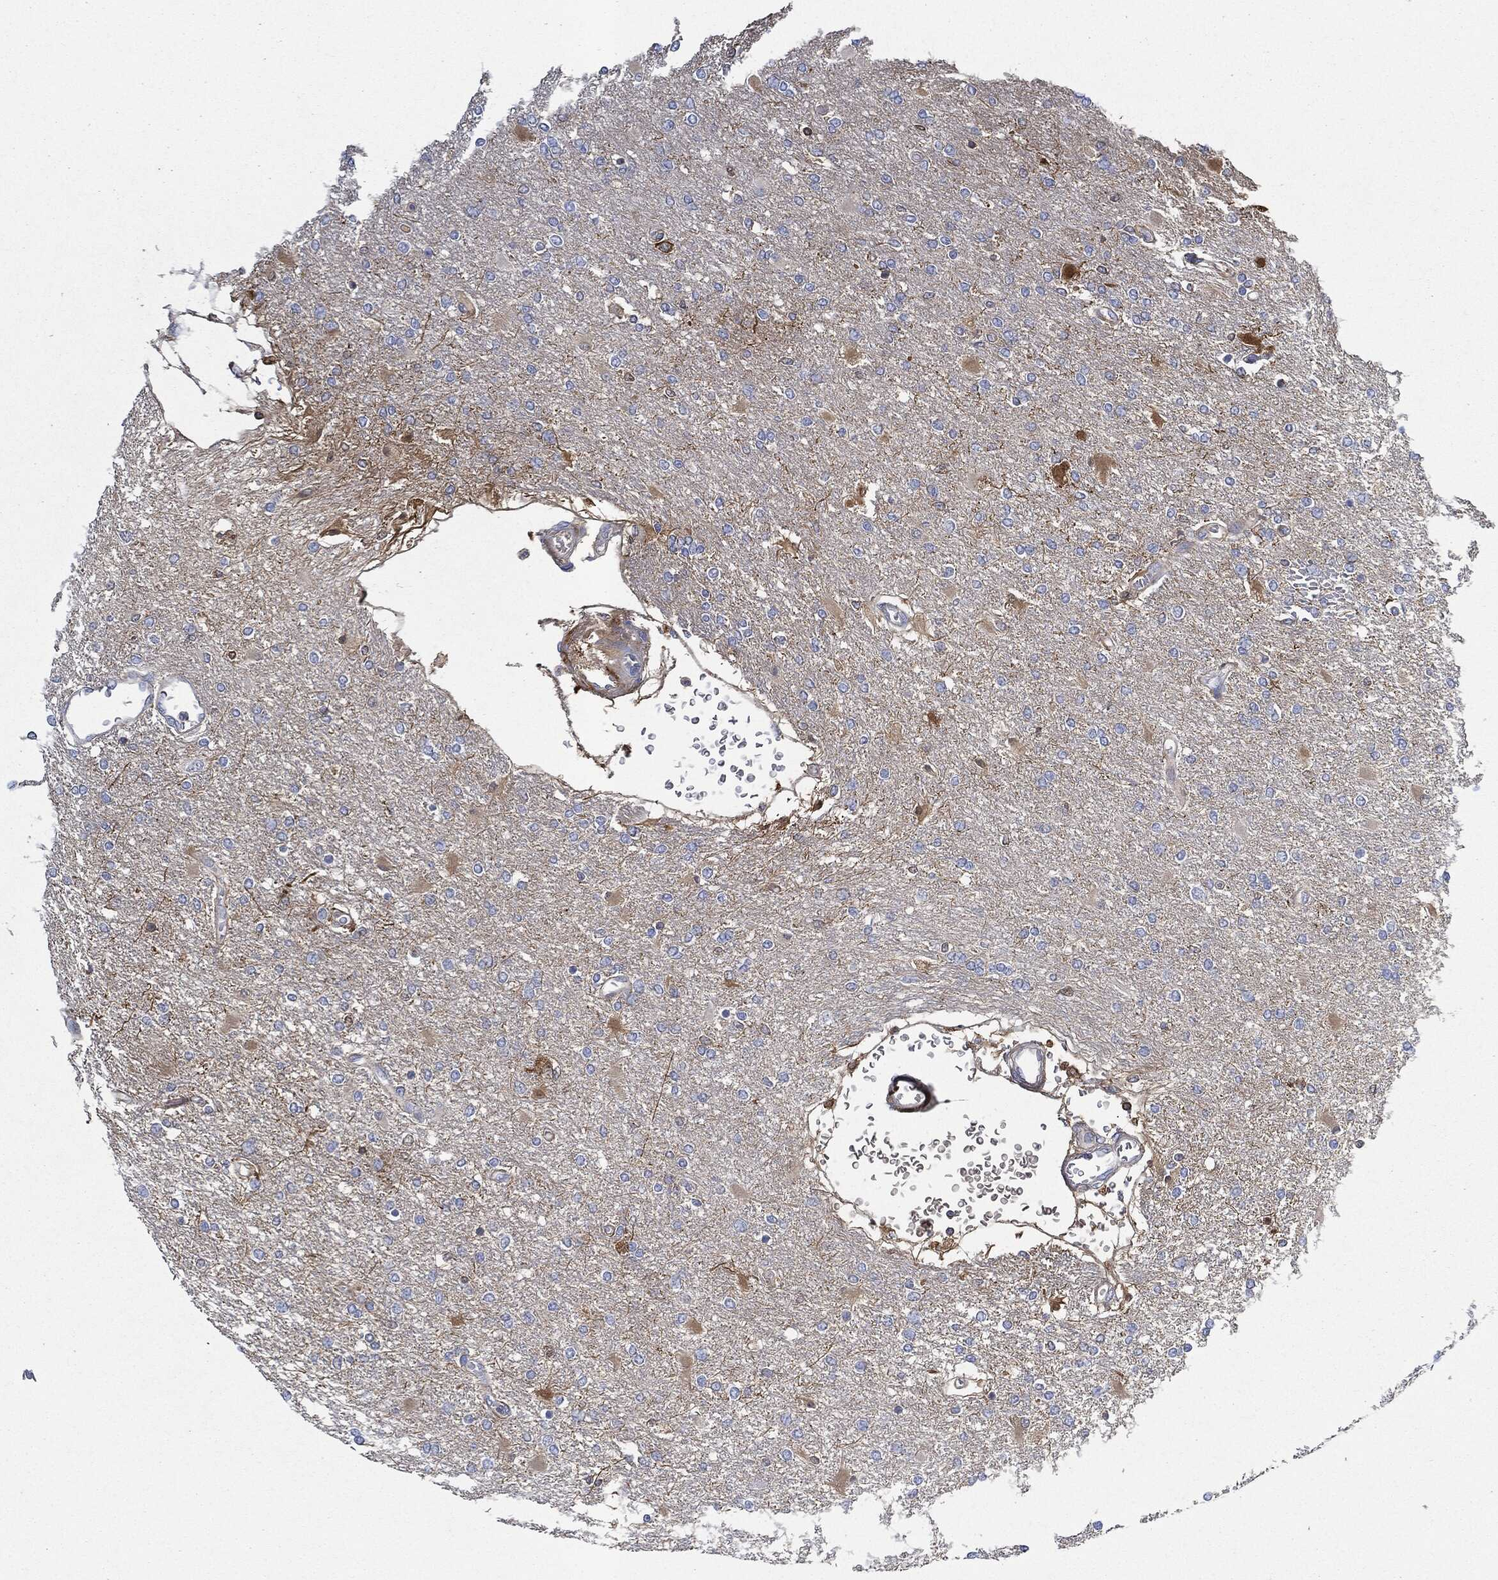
{"staining": {"intensity": "negative", "quantity": "none", "location": "none"}, "tissue": "glioma", "cell_type": "Tumor cells", "image_type": "cancer", "snomed": [{"axis": "morphology", "description": "Glioma, malignant, High grade"}, {"axis": "topography", "description": "Cerebral cortex"}], "caption": "DAB (3,3'-diaminobenzidine) immunohistochemical staining of human glioma shows no significant expression in tumor cells.", "gene": "IGLV6-57", "patient": {"sex": "male", "age": 79}}